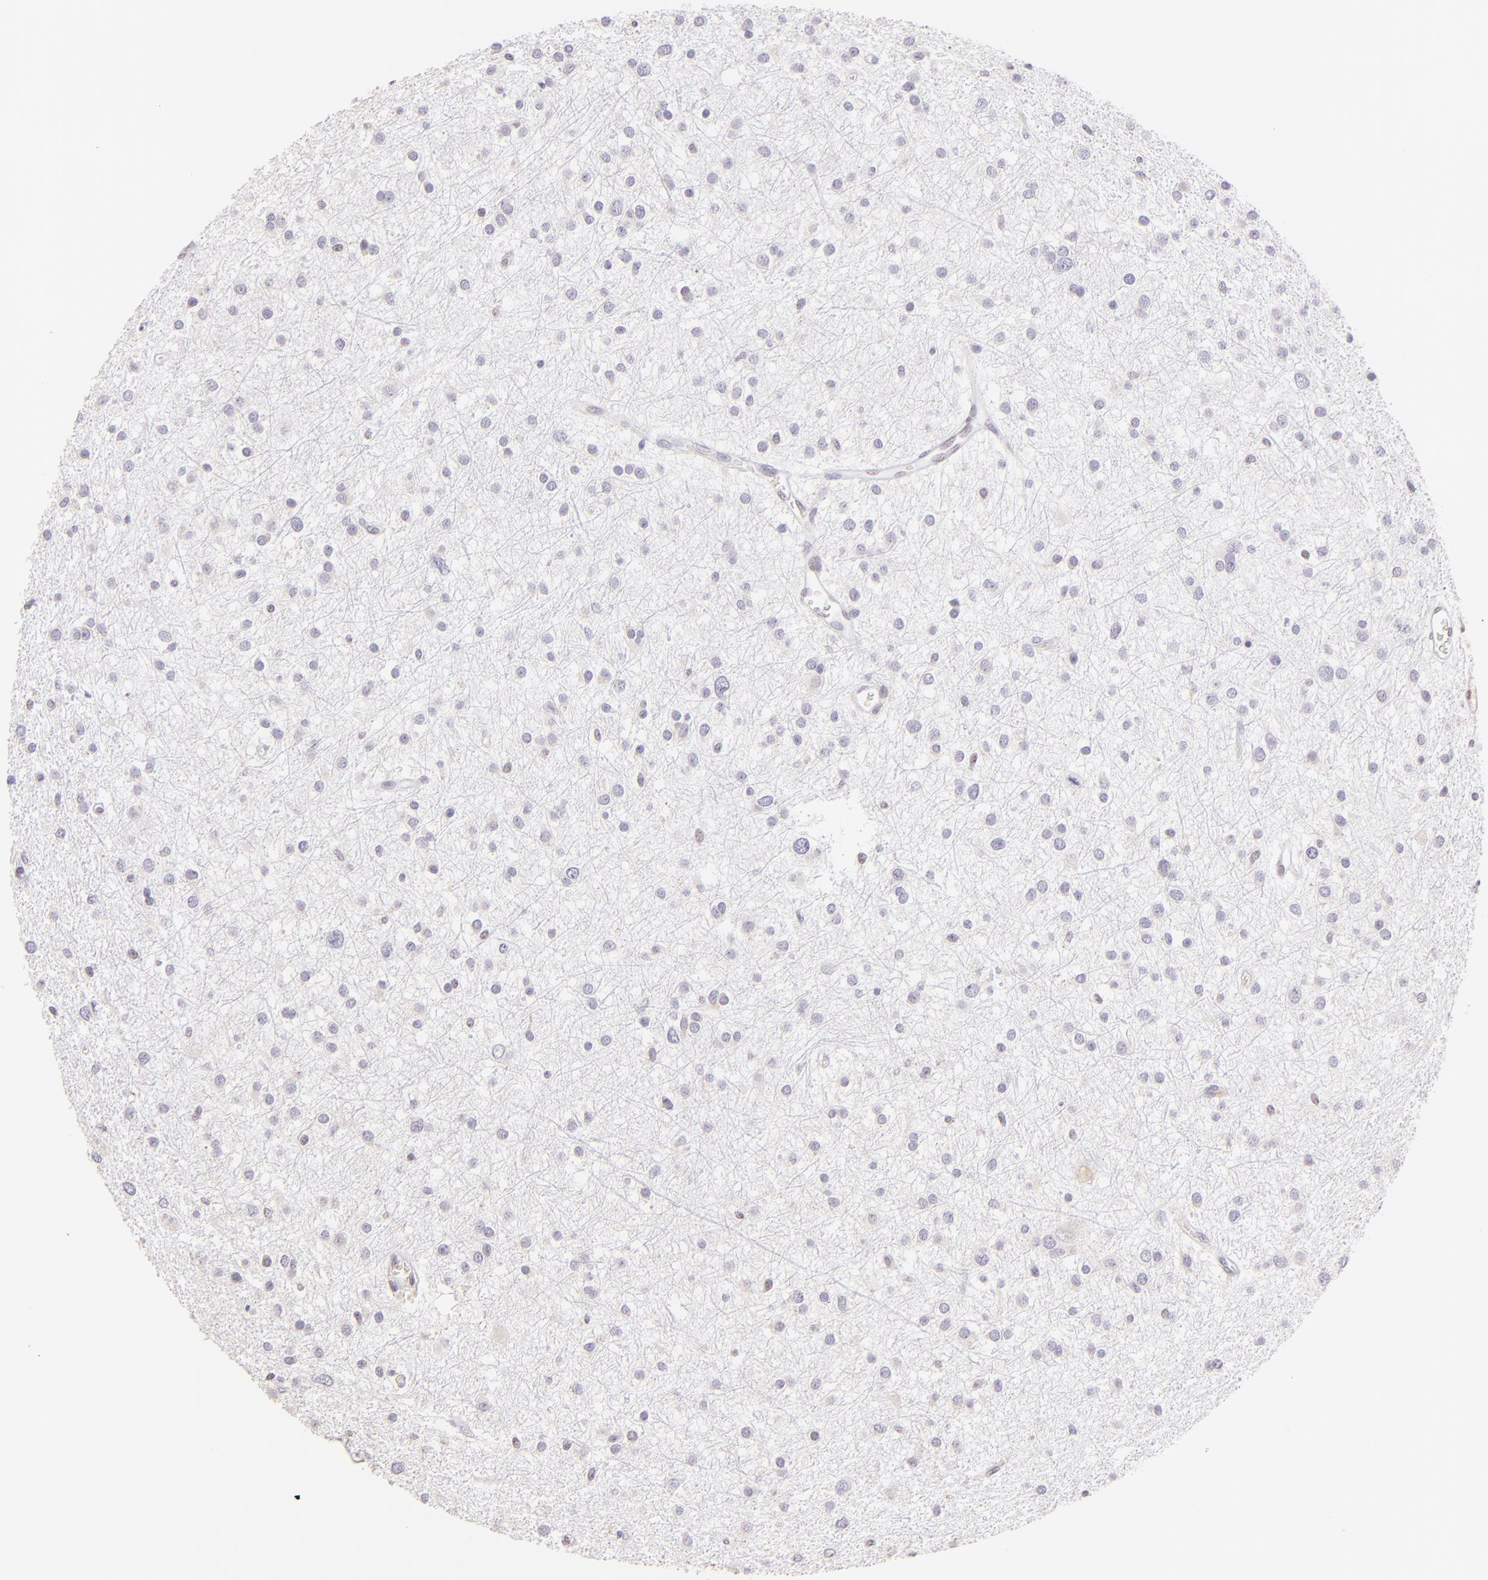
{"staining": {"intensity": "negative", "quantity": "none", "location": "none"}, "tissue": "glioma", "cell_type": "Tumor cells", "image_type": "cancer", "snomed": [{"axis": "morphology", "description": "Glioma, malignant, Low grade"}, {"axis": "topography", "description": "Brain"}], "caption": "Immunohistochemistry micrograph of human malignant glioma (low-grade) stained for a protein (brown), which displays no positivity in tumor cells.", "gene": "MAGEA1", "patient": {"sex": "female", "age": 36}}